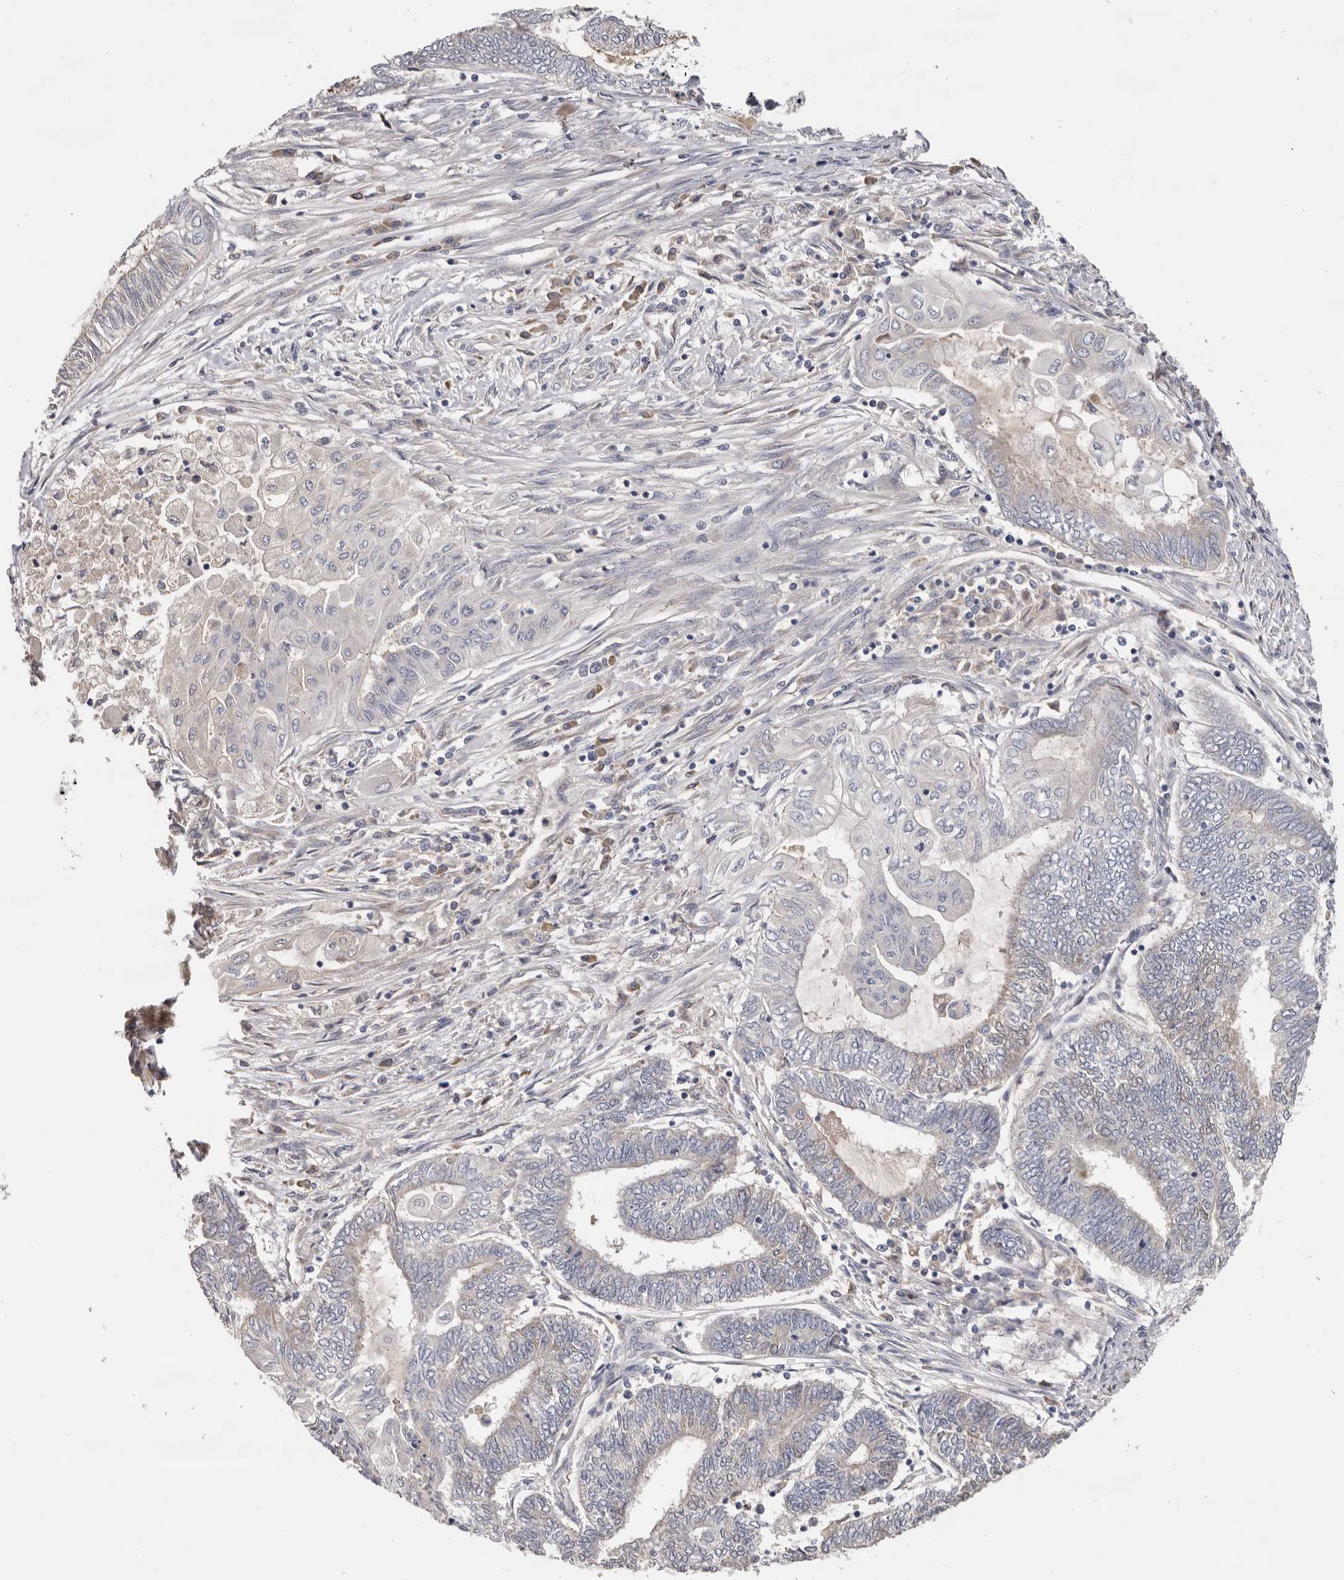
{"staining": {"intensity": "negative", "quantity": "none", "location": "none"}, "tissue": "endometrial cancer", "cell_type": "Tumor cells", "image_type": "cancer", "snomed": [{"axis": "morphology", "description": "Adenocarcinoma, NOS"}, {"axis": "topography", "description": "Uterus"}, {"axis": "topography", "description": "Endometrium"}], "caption": "This is a photomicrograph of IHC staining of endometrial cancer, which shows no staining in tumor cells.", "gene": "KIF2B", "patient": {"sex": "female", "age": 70}}